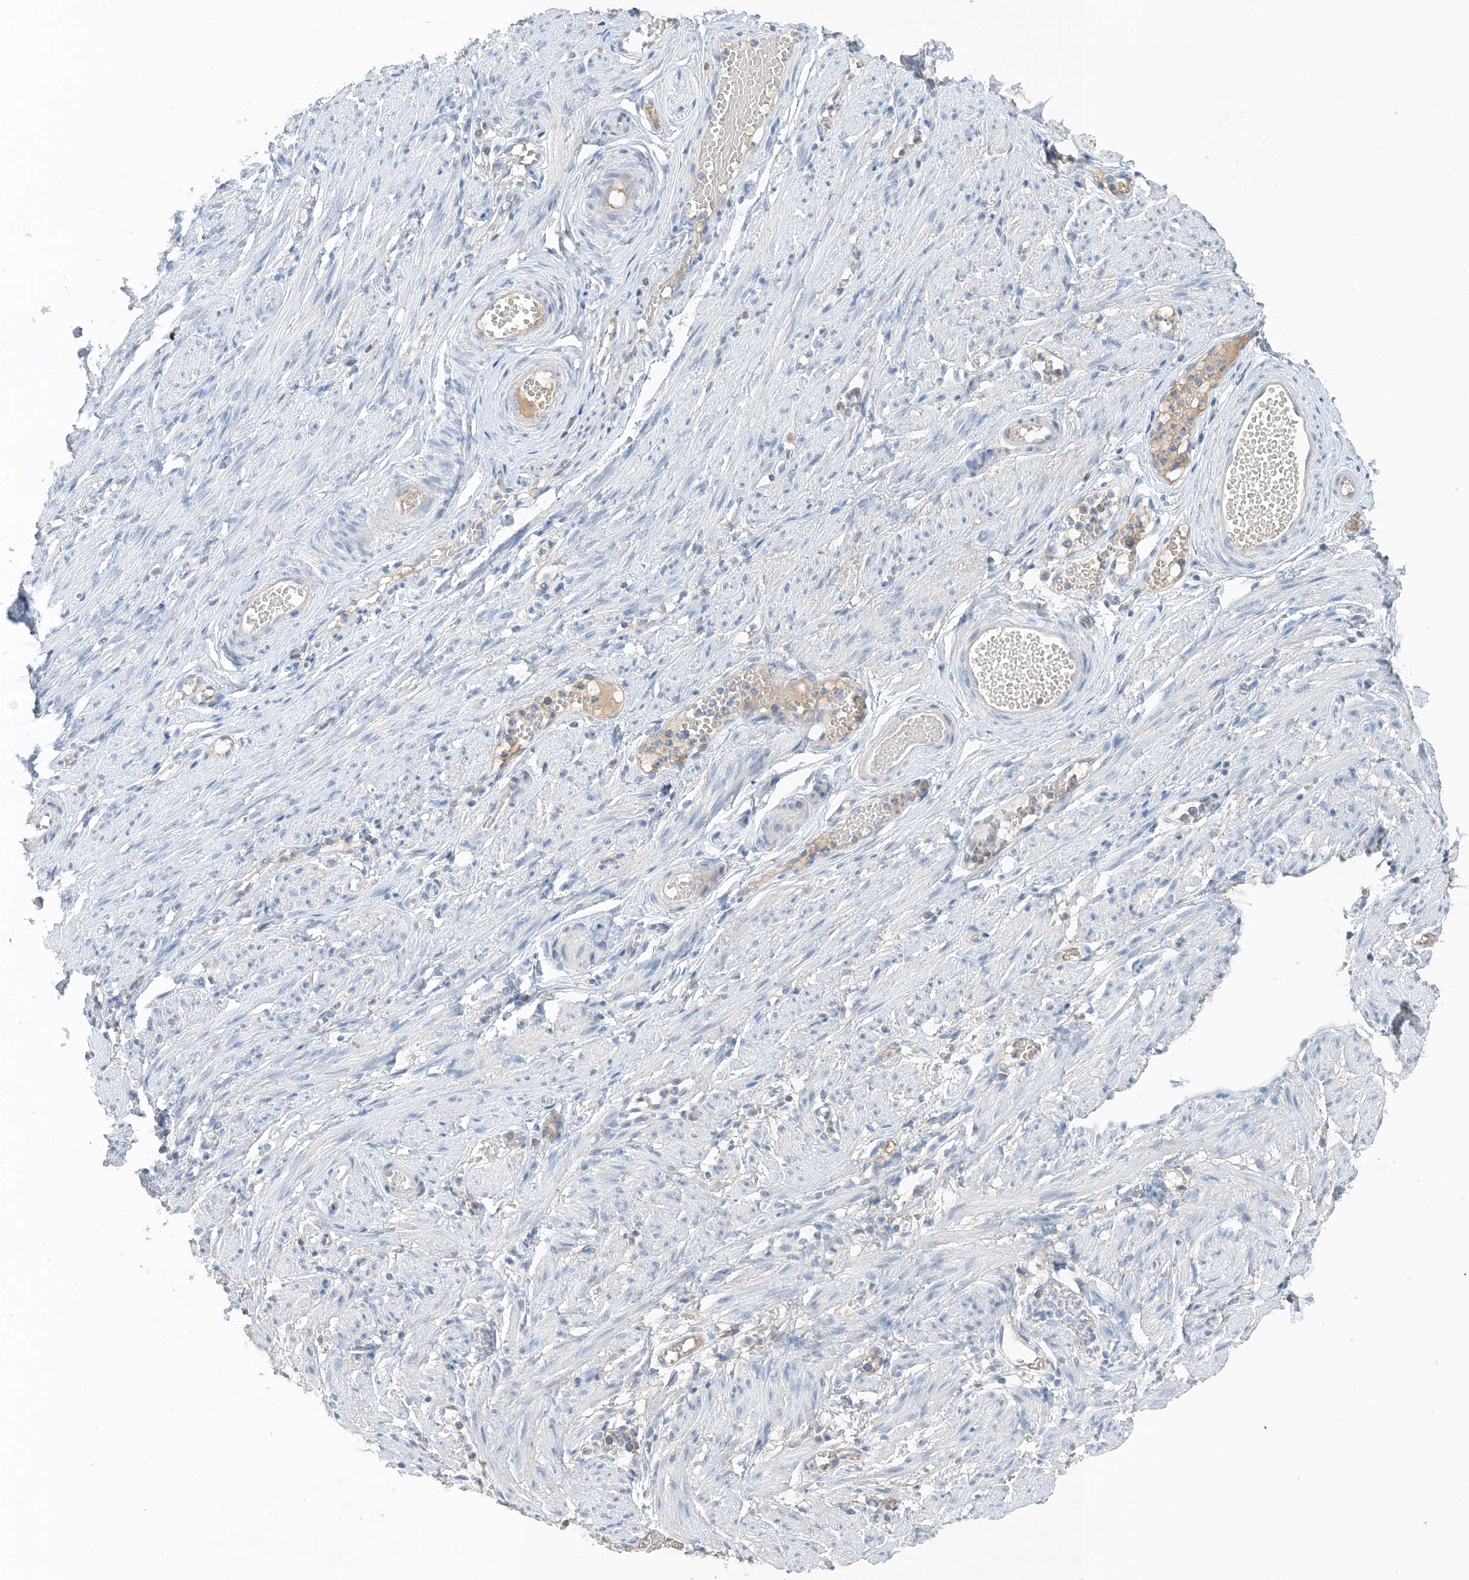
{"staining": {"intensity": "negative", "quantity": "none", "location": "none"}, "tissue": "adipose tissue", "cell_type": "Adipocytes", "image_type": "normal", "snomed": [{"axis": "morphology", "description": "Normal tissue, NOS"}, {"axis": "topography", "description": "Smooth muscle"}, {"axis": "topography", "description": "Peripheral nerve tissue"}], "caption": "IHC of normal human adipose tissue demonstrates no positivity in adipocytes. The staining is performed using DAB (3,3'-diaminobenzidine) brown chromogen with nuclei counter-stained in using hematoxylin.", "gene": "CTRL", "patient": {"sex": "female", "age": 39}}